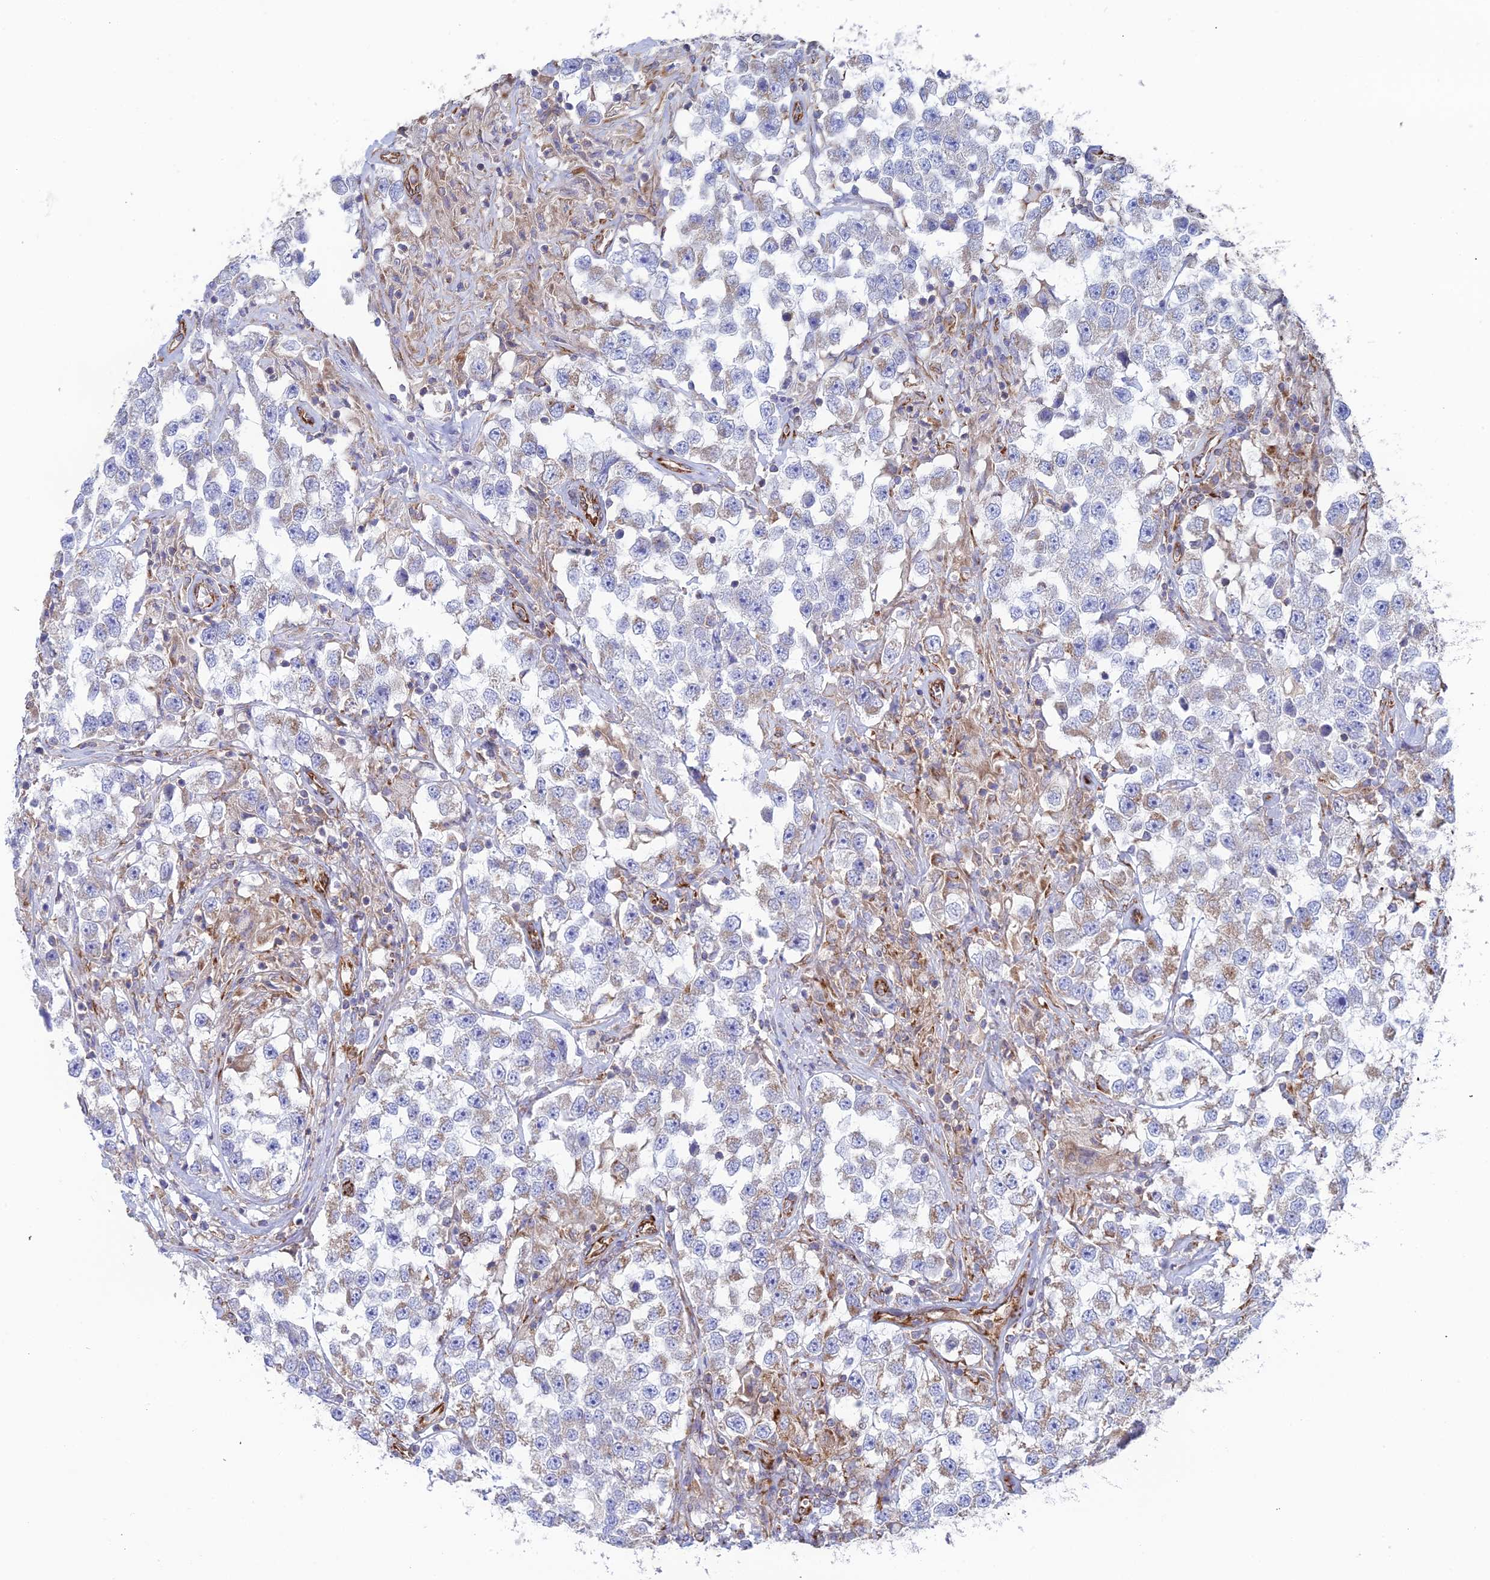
{"staining": {"intensity": "weak", "quantity": "<25%", "location": "cytoplasmic/membranous"}, "tissue": "testis cancer", "cell_type": "Tumor cells", "image_type": "cancer", "snomed": [{"axis": "morphology", "description": "Seminoma, NOS"}, {"axis": "topography", "description": "Testis"}], "caption": "A micrograph of human testis cancer is negative for staining in tumor cells.", "gene": "CCDC69", "patient": {"sex": "male", "age": 46}}